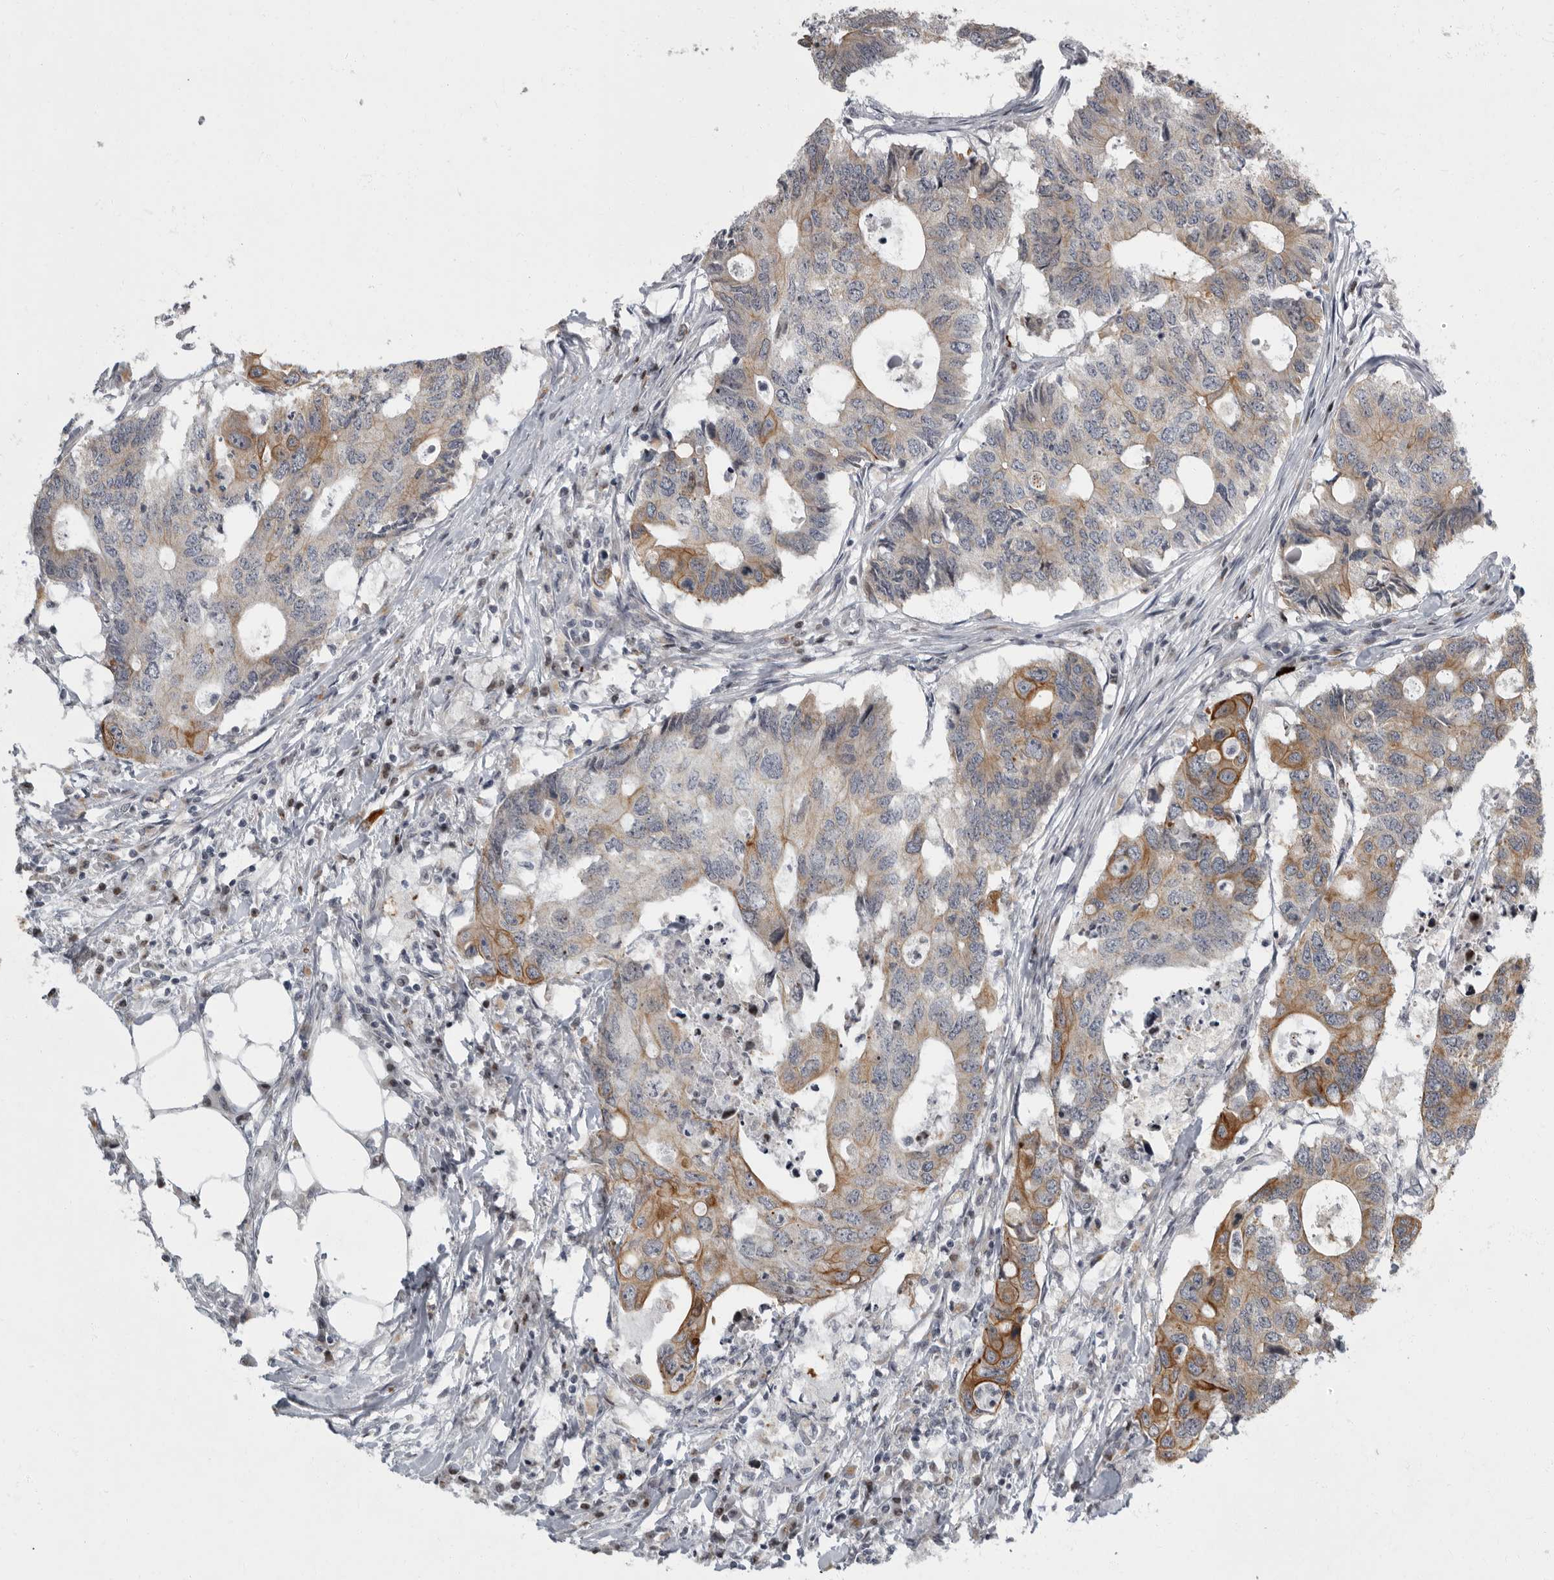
{"staining": {"intensity": "moderate", "quantity": "25%-75%", "location": "cytoplasmic/membranous"}, "tissue": "colorectal cancer", "cell_type": "Tumor cells", "image_type": "cancer", "snomed": [{"axis": "morphology", "description": "Adenocarcinoma, NOS"}, {"axis": "topography", "description": "Colon"}], "caption": "Immunohistochemical staining of human adenocarcinoma (colorectal) demonstrates medium levels of moderate cytoplasmic/membranous protein positivity in about 25%-75% of tumor cells. Nuclei are stained in blue.", "gene": "EVI5", "patient": {"sex": "male", "age": 71}}